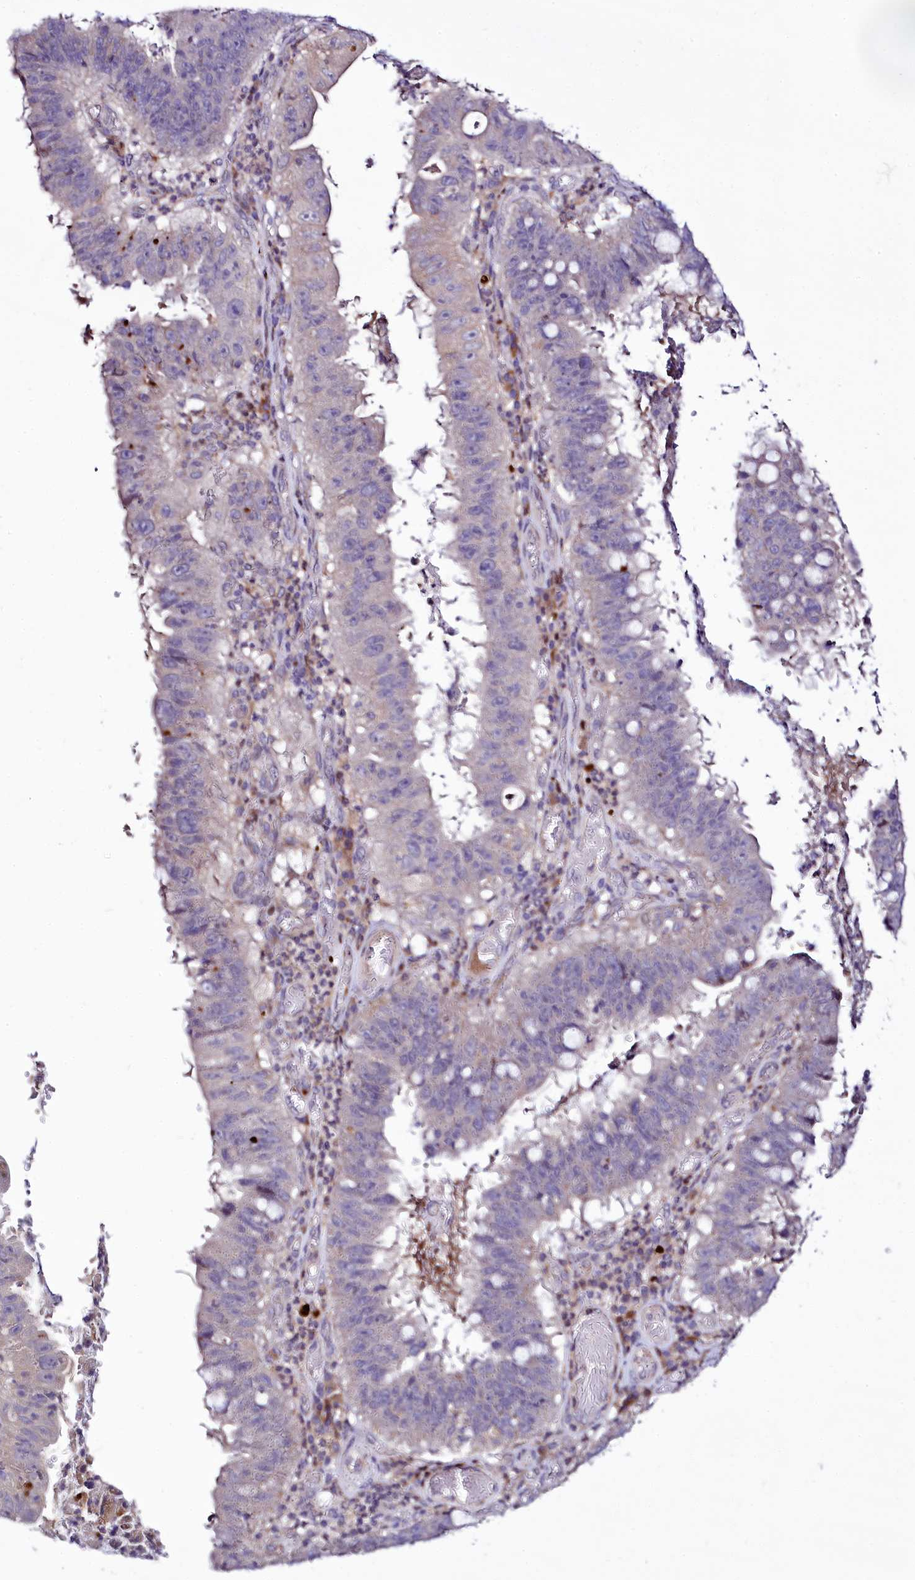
{"staining": {"intensity": "negative", "quantity": "none", "location": "none"}, "tissue": "stomach cancer", "cell_type": "Tumor cells", "image_type": "cancer", "snomed": [{"axis": "morphology", "description": "Adenocarcinoma, NOS"}, {"axis": "topography", "description": "Stomach"}], "caption": "IHC photomicrograph of neoplastic tissue: human stomach cancer stained with DAB (3,3'-diaminobenzidine) demonstrates no significant protein positivity in tumor cells.", "gene": "ZC3H12C", "patient": {"sex": "male", "age": 59}}